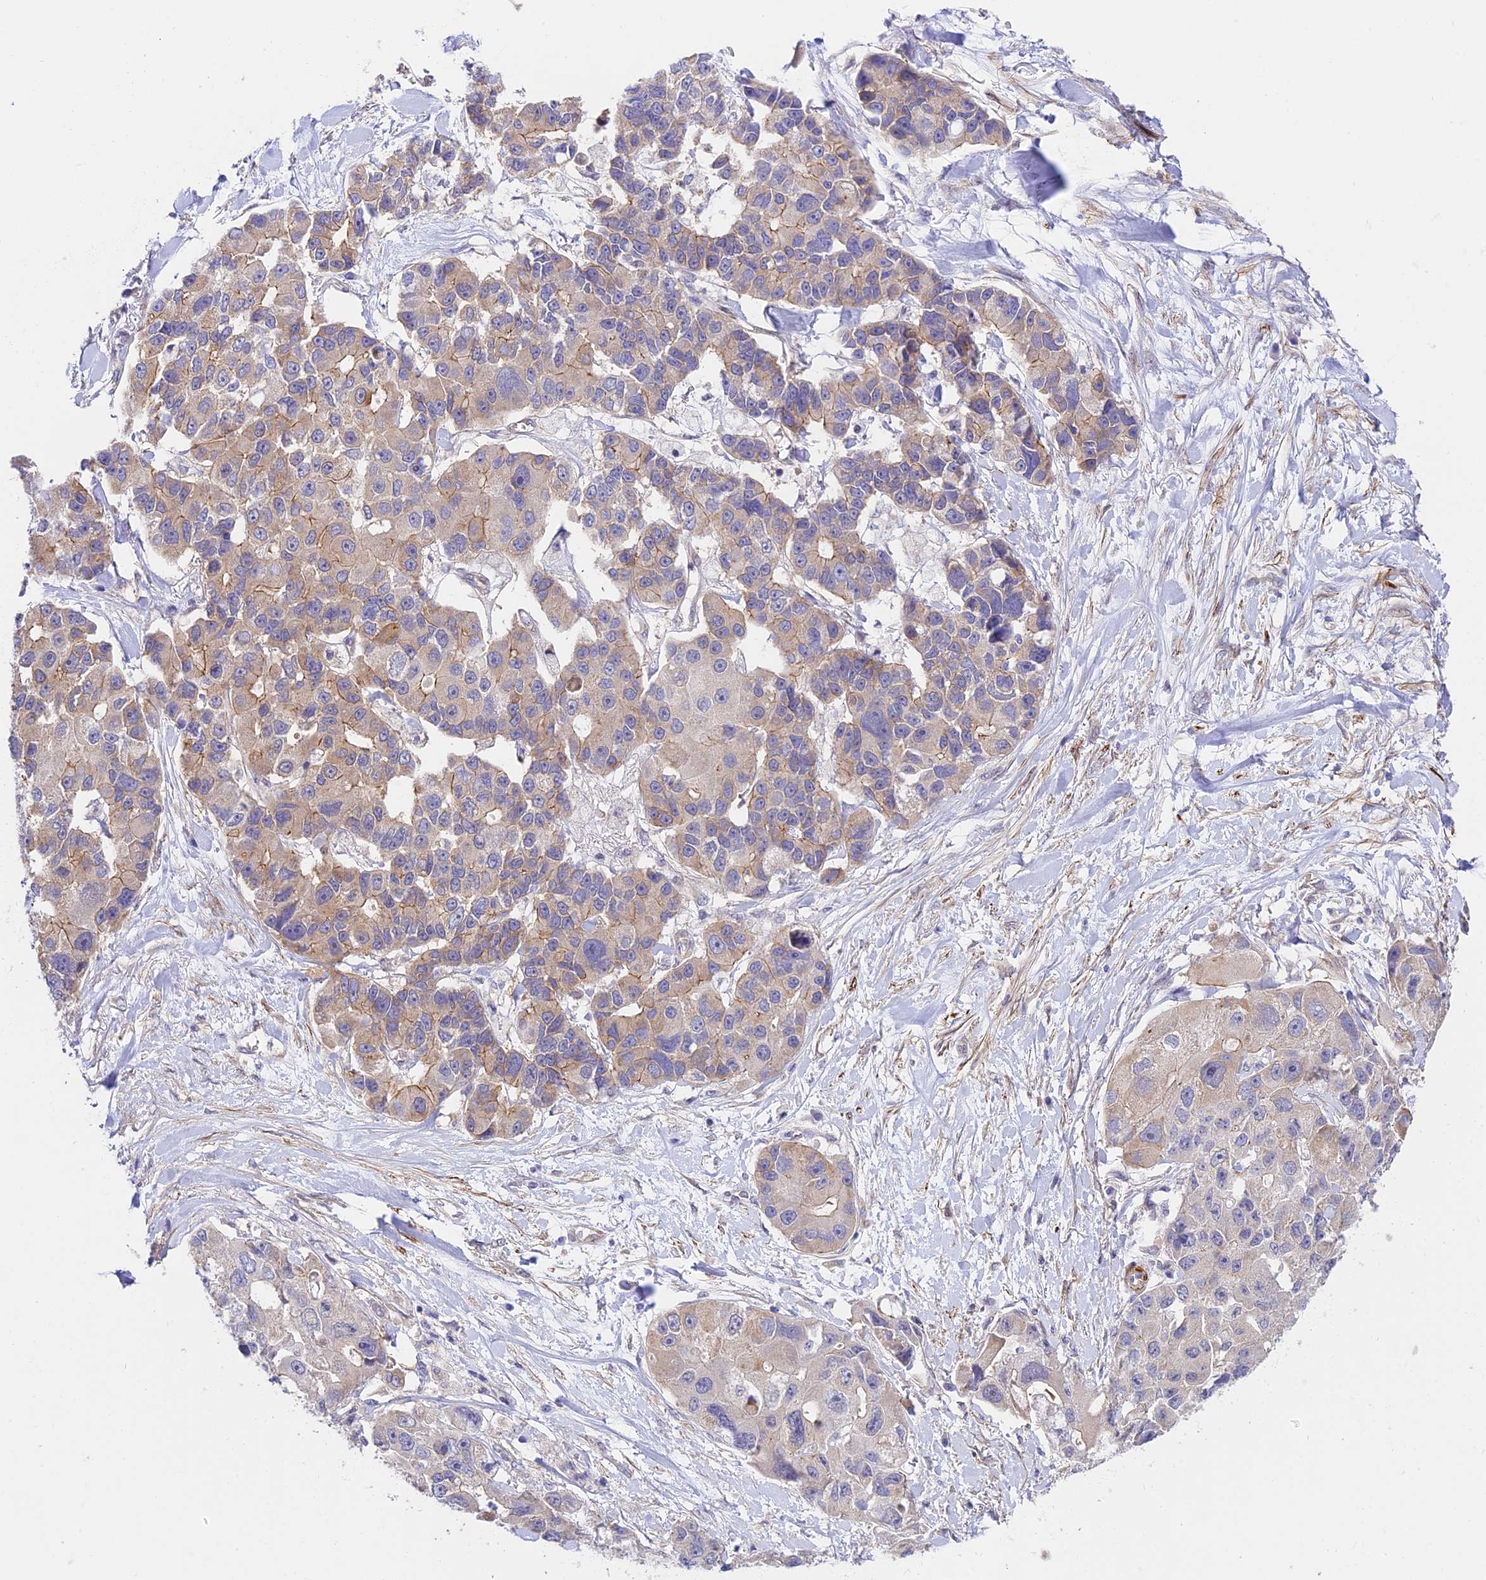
{"staining": {"intensity": "moderate", "quantity": "25%-75%", "location": "cytoplasmic/membranous"}, "tissue": "lung cancer", "cell_type": "Tumor cells", "image_type": "cancer", "snomed": [{"axis": "morphology", "description": "Adenocarcinoma, NOS"}, {"axis": "topography", "description": "Lung"}], "caption": "Human lung cancer stained with a brown dye reveals moderate cytoplasmic/membranous positive positivity in approximately 25%-75% of tumor cells.", "gene": "ANKRD50", "patient": {"sex": "female", "age": 54}}